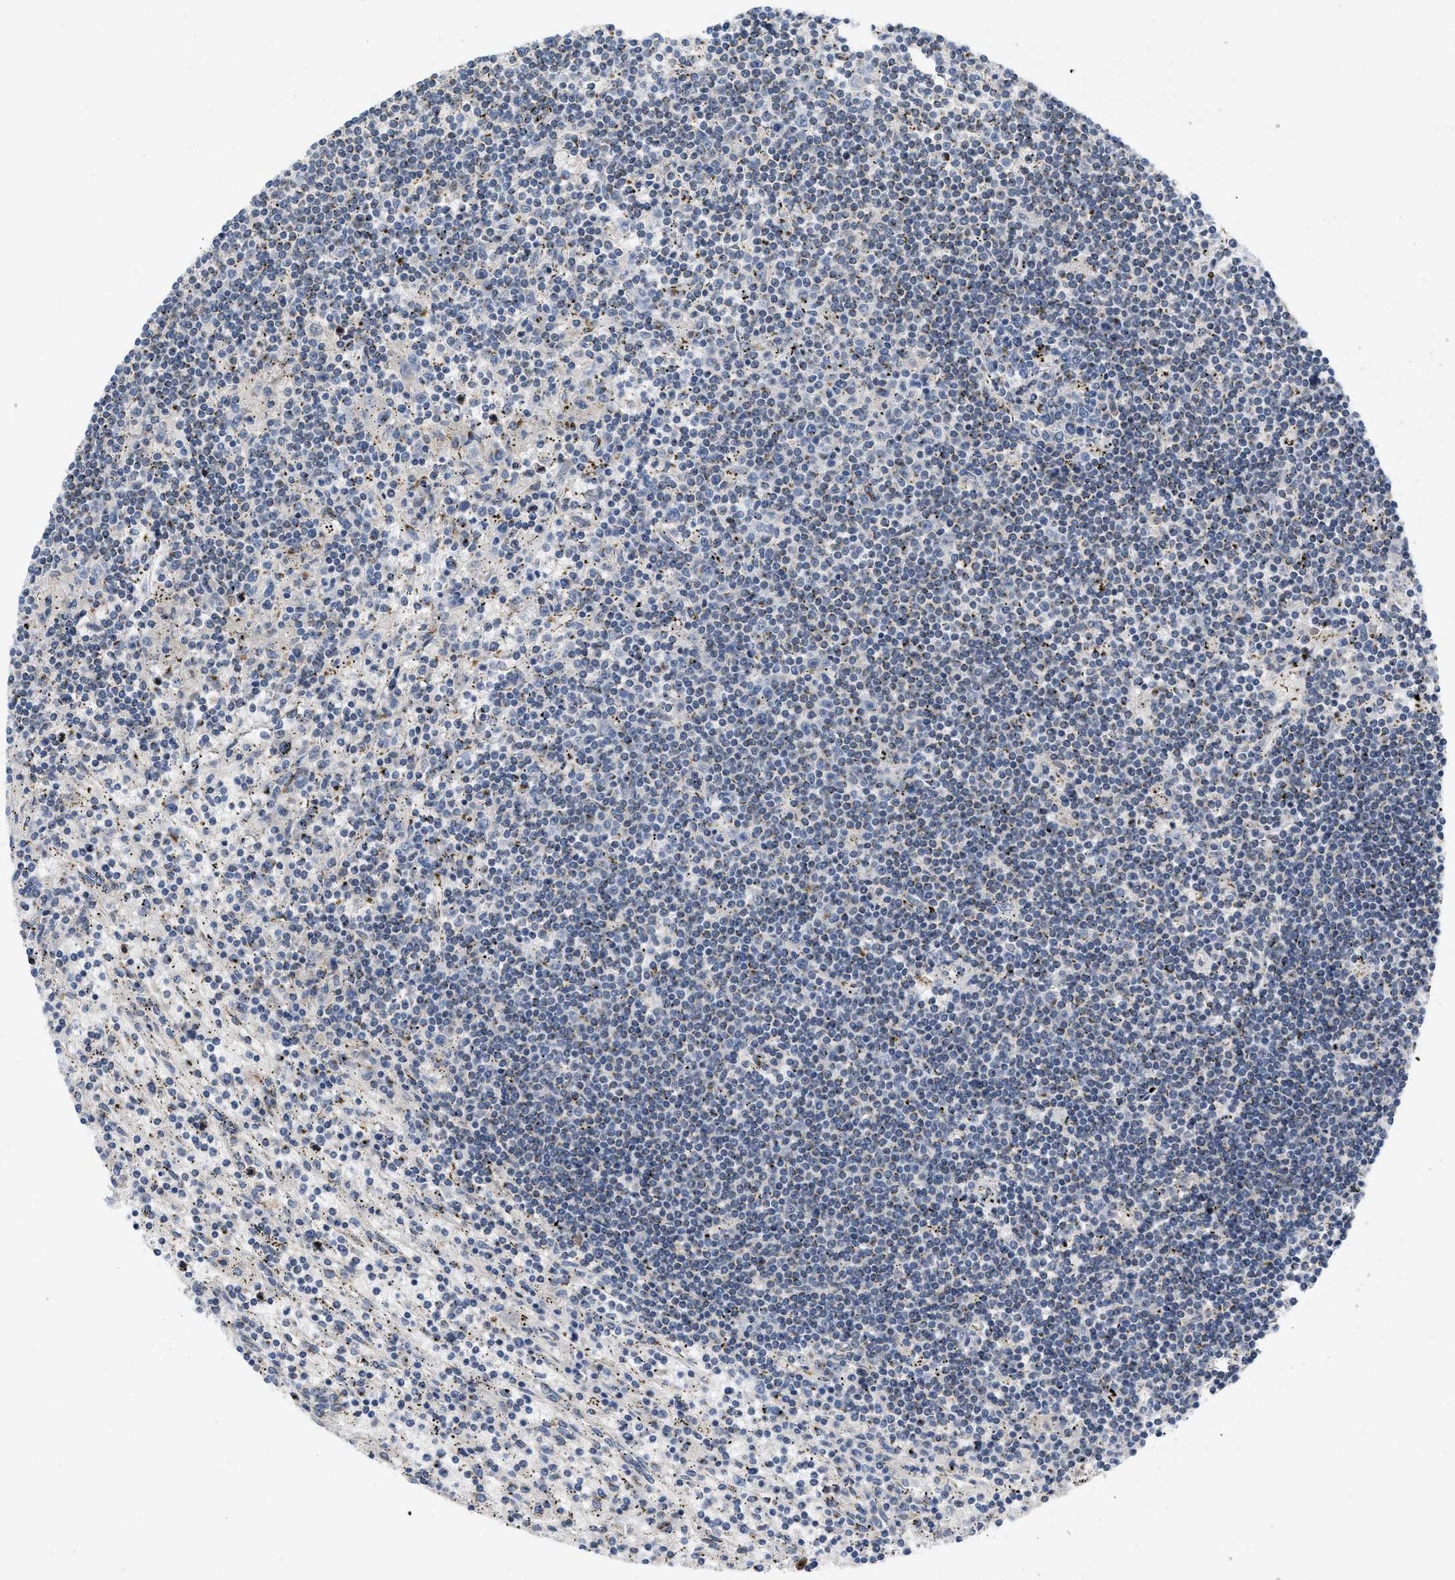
{"staining": {"intensity": "moderate", "quantity": "25%-75%", "location": "cytoplasmic/membranous"}, "tissue": "lymphoma", "cell_type": "Tumor cells", "image_type": "cancer", "snomed": [{"axis": "morphology", "description": "Malignant lymphoma, non-Hodgkin's type, Low grade"}, {"axis": "topography", "description": "Spleen"}], "caption": "Low-grade malignant lymphoma, non-Hodgkin's type stained for a protein (brown) reveals moderate cytoplasmic/membranous positive expression in approximately 25%-75% of tumor cells.", "gene": "ZNF70", "patient": {"sex": "male", "age": 76}}